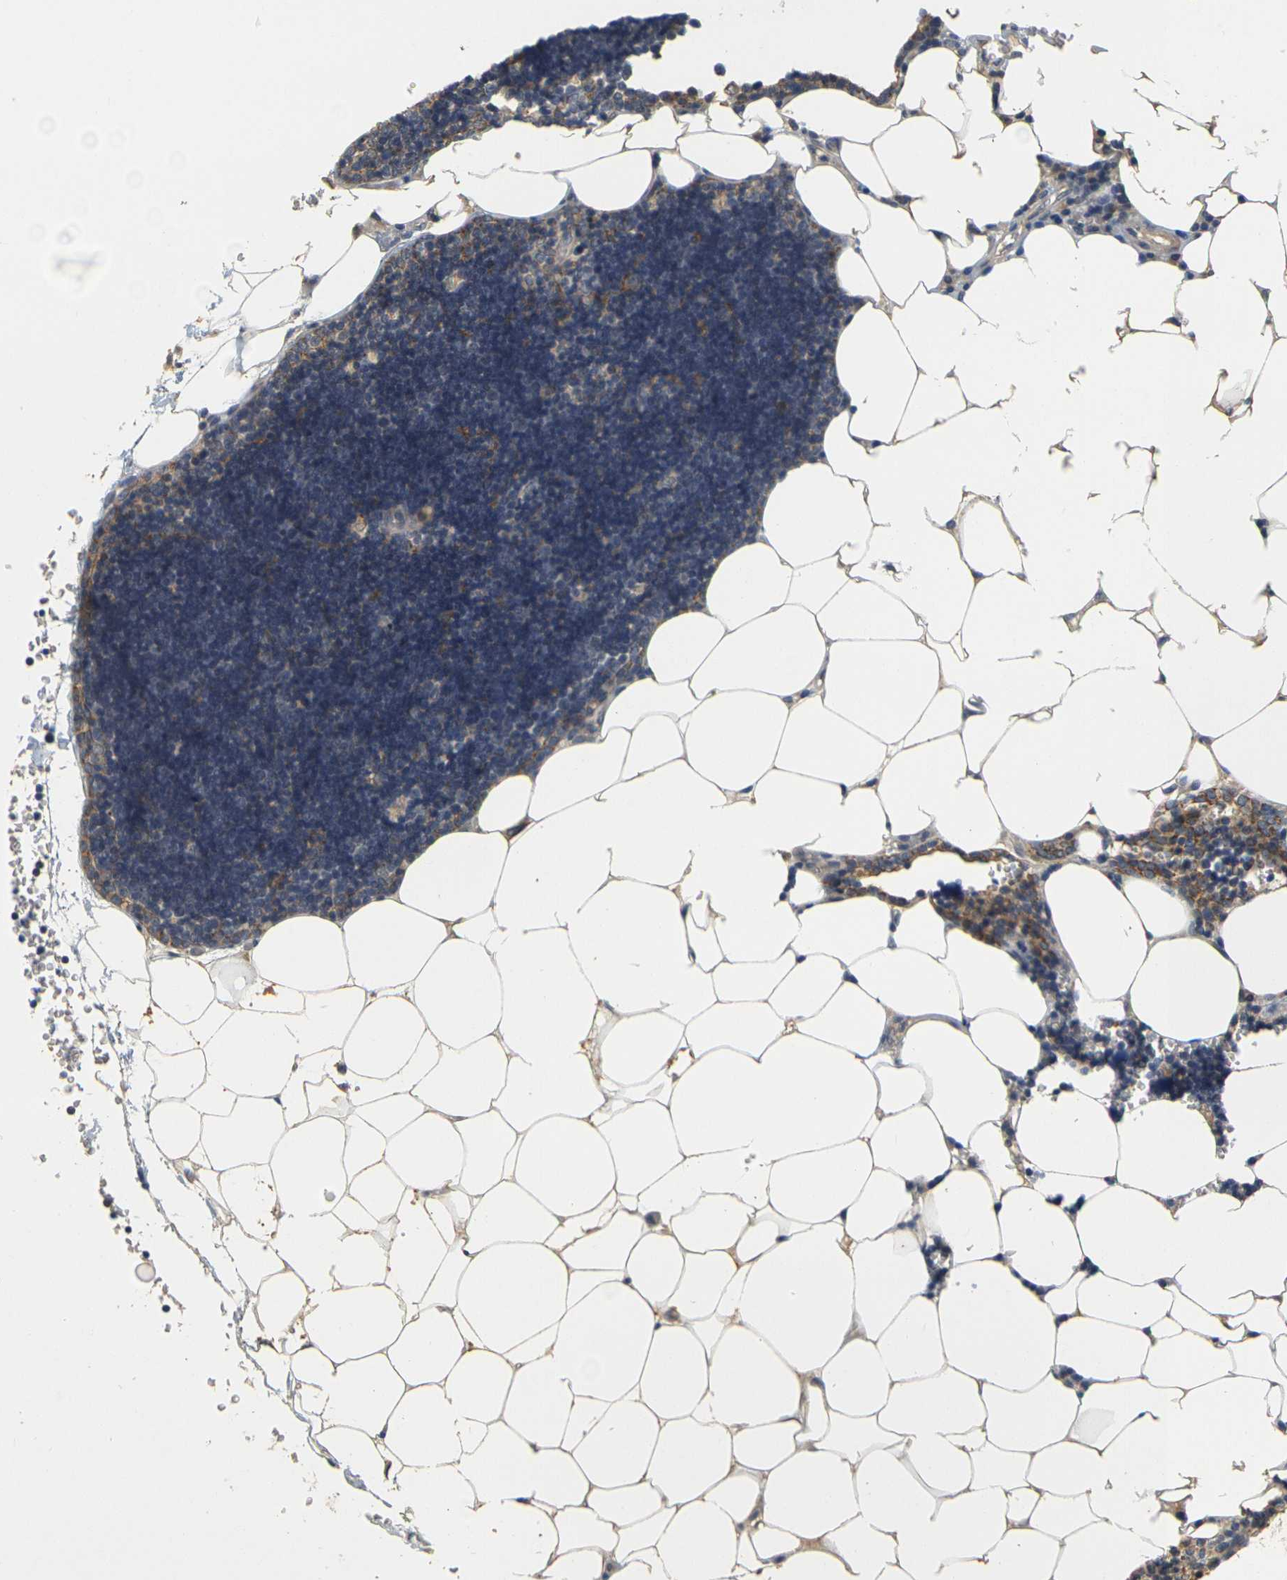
{"staining": {"intensity": "weak", "quantity": "<25%", "location": "cytoplasmic/membranous"}, "tissue": "lymph node", "cell_type": "Germinal center cells", "image_type": "normal", "snomed": [{"axis": "morphology", "description": "Normal tissue, NOS"}, {"axis": "topography", "description": "Lymph node"}], "caption": "Immunohistochemistry (IHC) histopathology image of benign lymph node: human lymph node stained with DAB (3,3'-diaminobenzidine) exhibits no significant protein positivity in germinal center cells.", "gene": "GDAP1", "patient": {"sex": "male", "age": 33}}